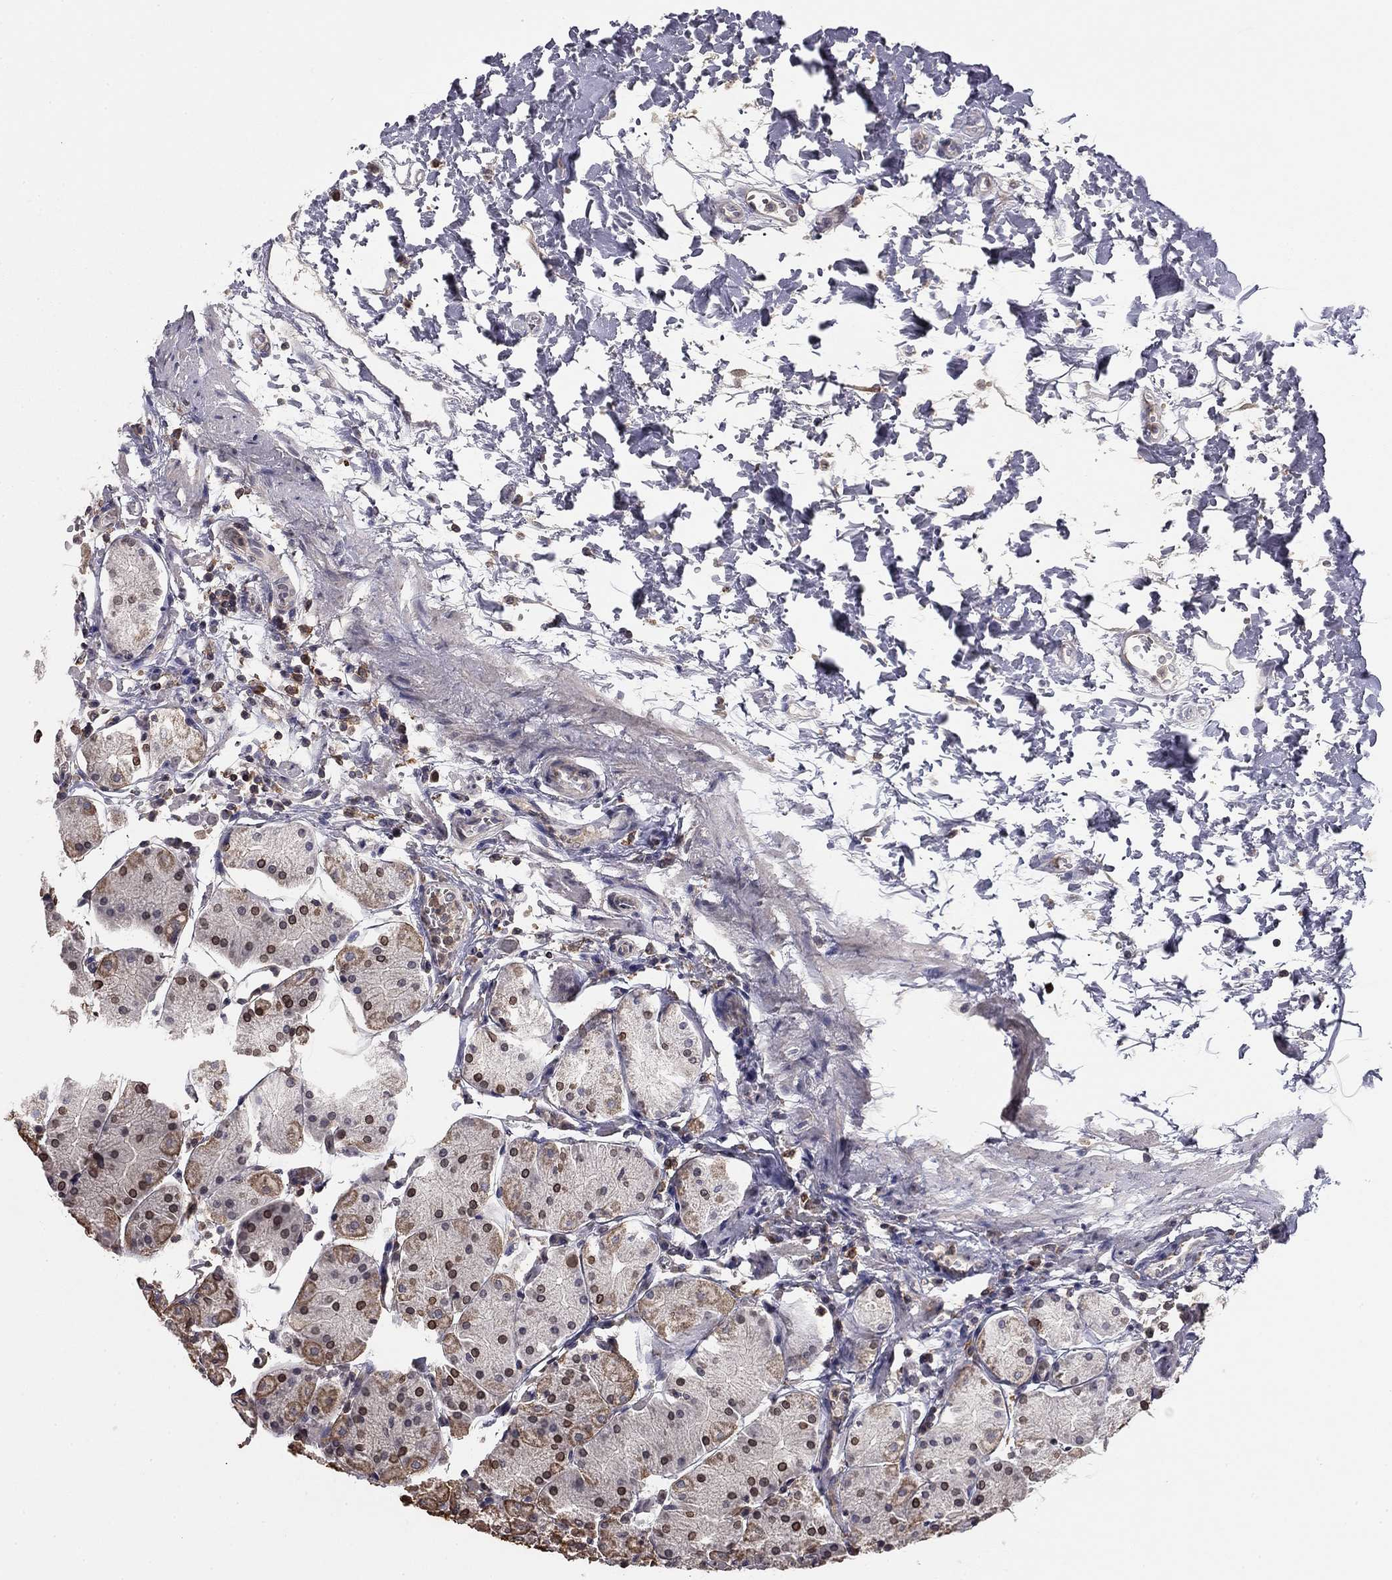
{"staining": {"intensity": "moderate", "quantity": "<25%", "location": "cytoplasmic/membranous,nuclear"}, "tissue": "stomach", "cell_type": "Glandular cells", "image_type": "normal", "snomed": [{"axis": "morphology", "description": "Normal tissue, NOS"}, {"axis": "topography", "description": "Stomach"}], "caption": "Brown immunohistochemical staining in unremarkable human stomach reveals moderate cytoplasmic/membranous,nuclear expression in approximately <25% of glandular cells.", "gene": "PLCB2", "patient": {"sex": "male", "age": 54}}